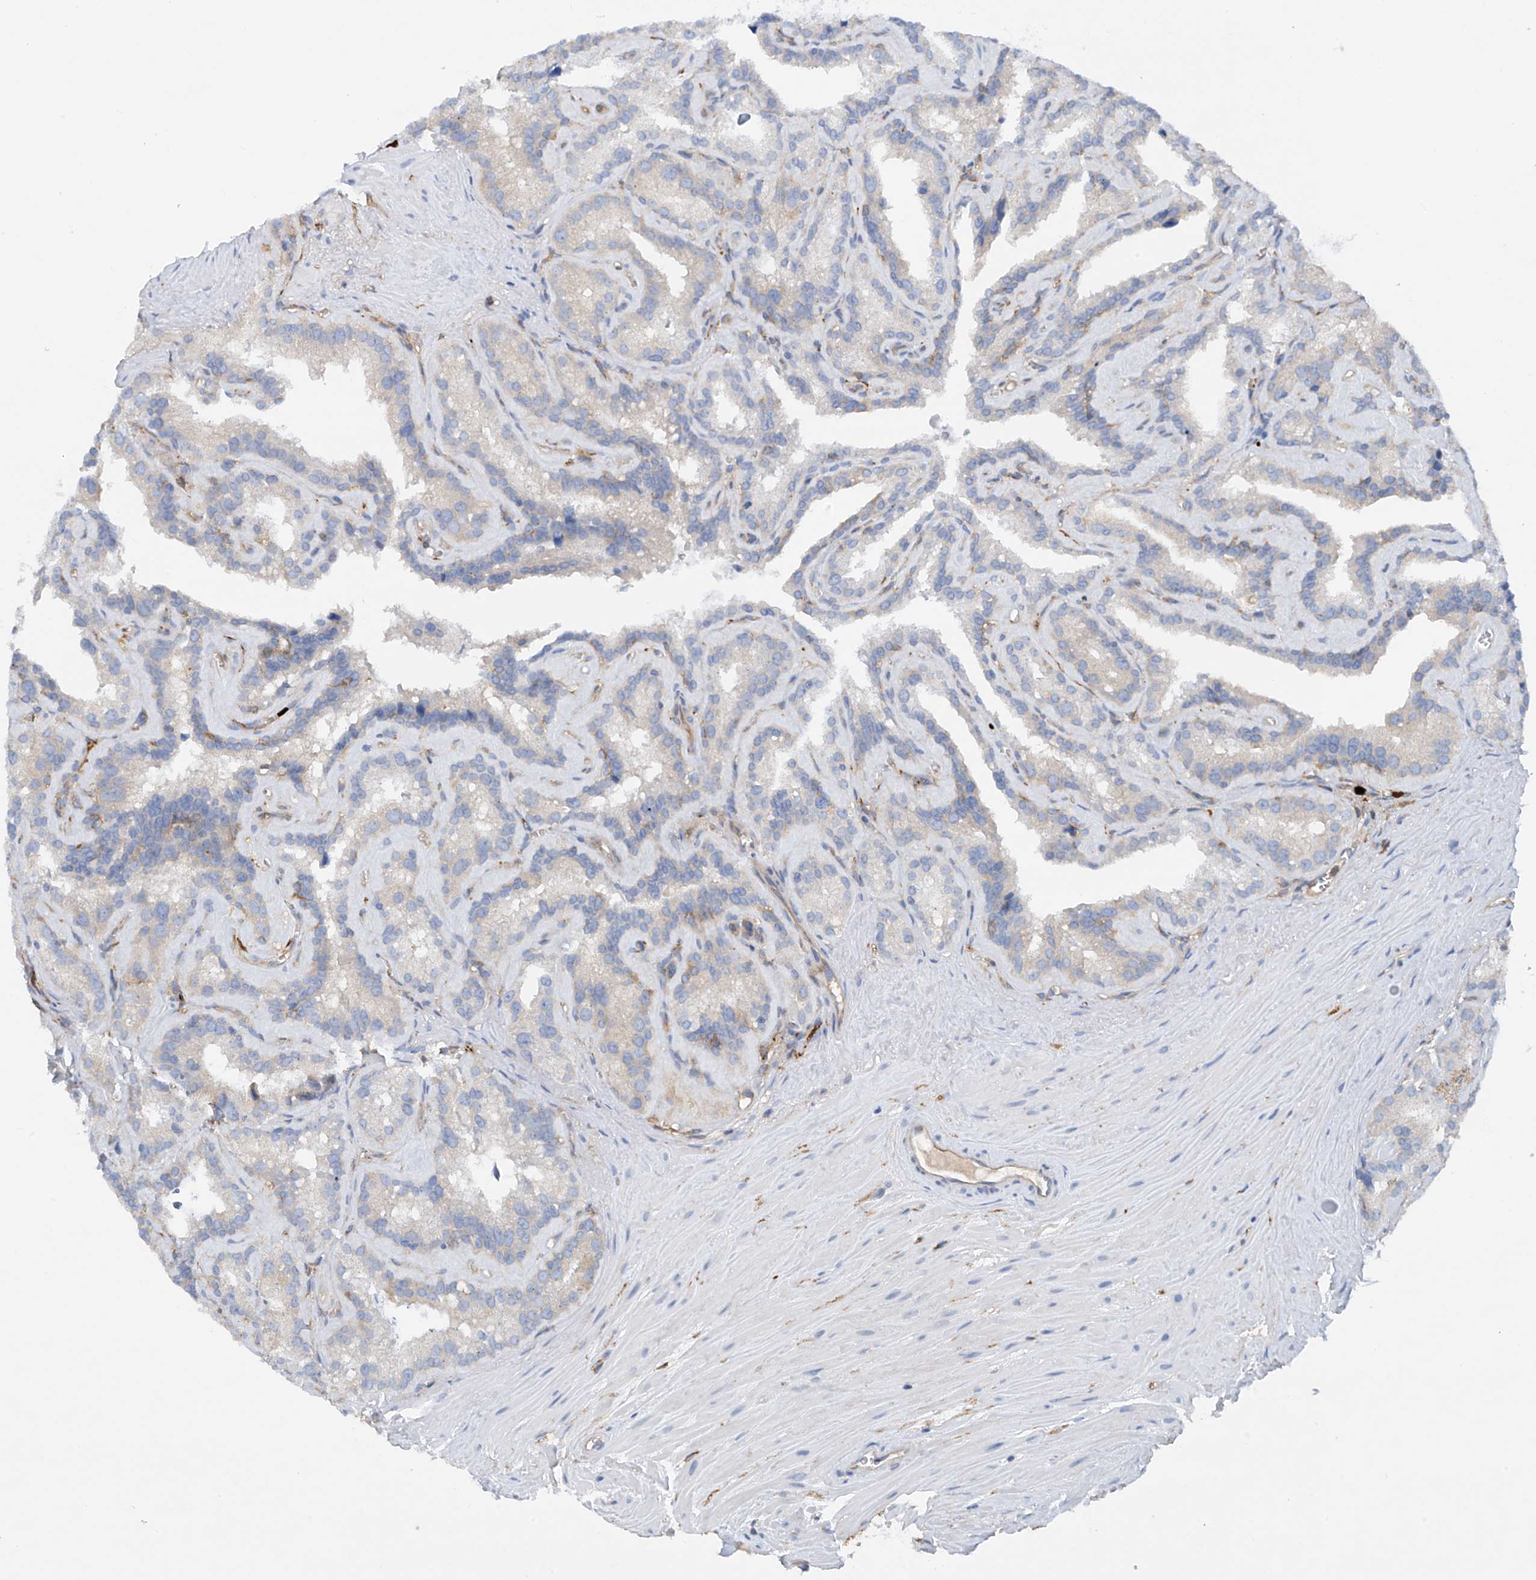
{"staining": {"intensity": "negative", "quantity": "none", "location": "none"}, "tissue": "seminal vesicle", "cell_type": "Glandular cells", "image_type": "normal", "snomed": [{"axis": "morphology", "description": "Normal tissue, NOS"}, {"axis": "topography", "description": "Prostate"}, {"axis": "topography", "description": "Seminal veicle"}], "caption": "A high-resolution photomicrograph shows immunohistochemistry (IHC) staining of unremarkable seminal vesicle, which demonstrates no significant staining in glandular cells.", "gene": "PHACTR2", "patient": {"sex": "male", "age": 59}}